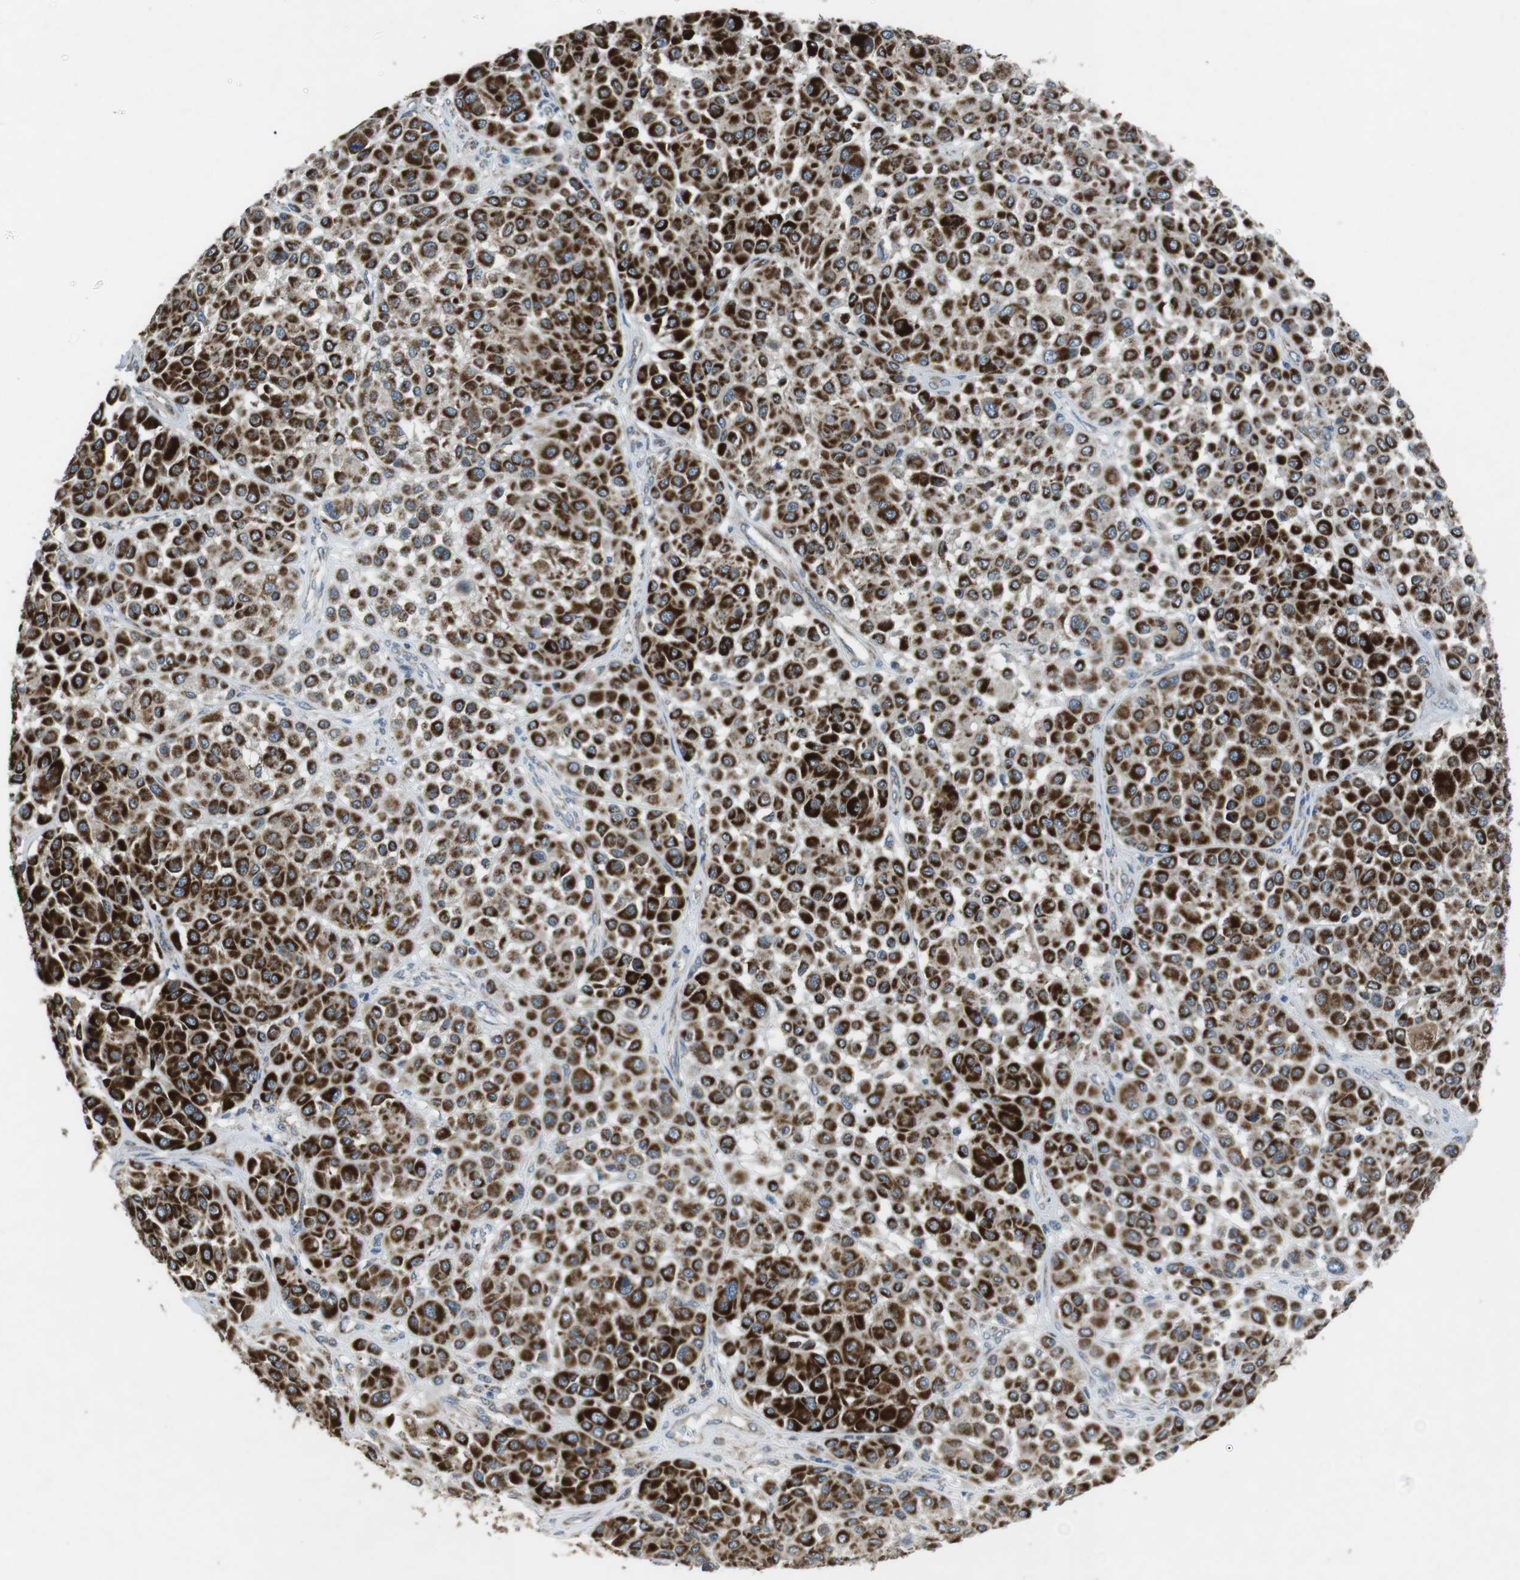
{"staining": {"intensity": "strong", "quantity": ">75%", "location": "cytoplasmic/membranous"}, "tissue": "melanoma", "cell_type": "Tumor cells", "image_type": "cancer", "snomed": [{"axis": "morphology", "description": "Malignant melanoma, Metastatic site"}, {"axis": "topography", "description": "Soft tissue"}], "caption": "There is high levels of strong cytoplasmic/membranous staining in tumor cells of malignant melanoma (metastatic site), as demonstrated by immunohistochemical staining (brown color).", "gene": "BACE1", "patient": {"sex": "male", "age": 41}}